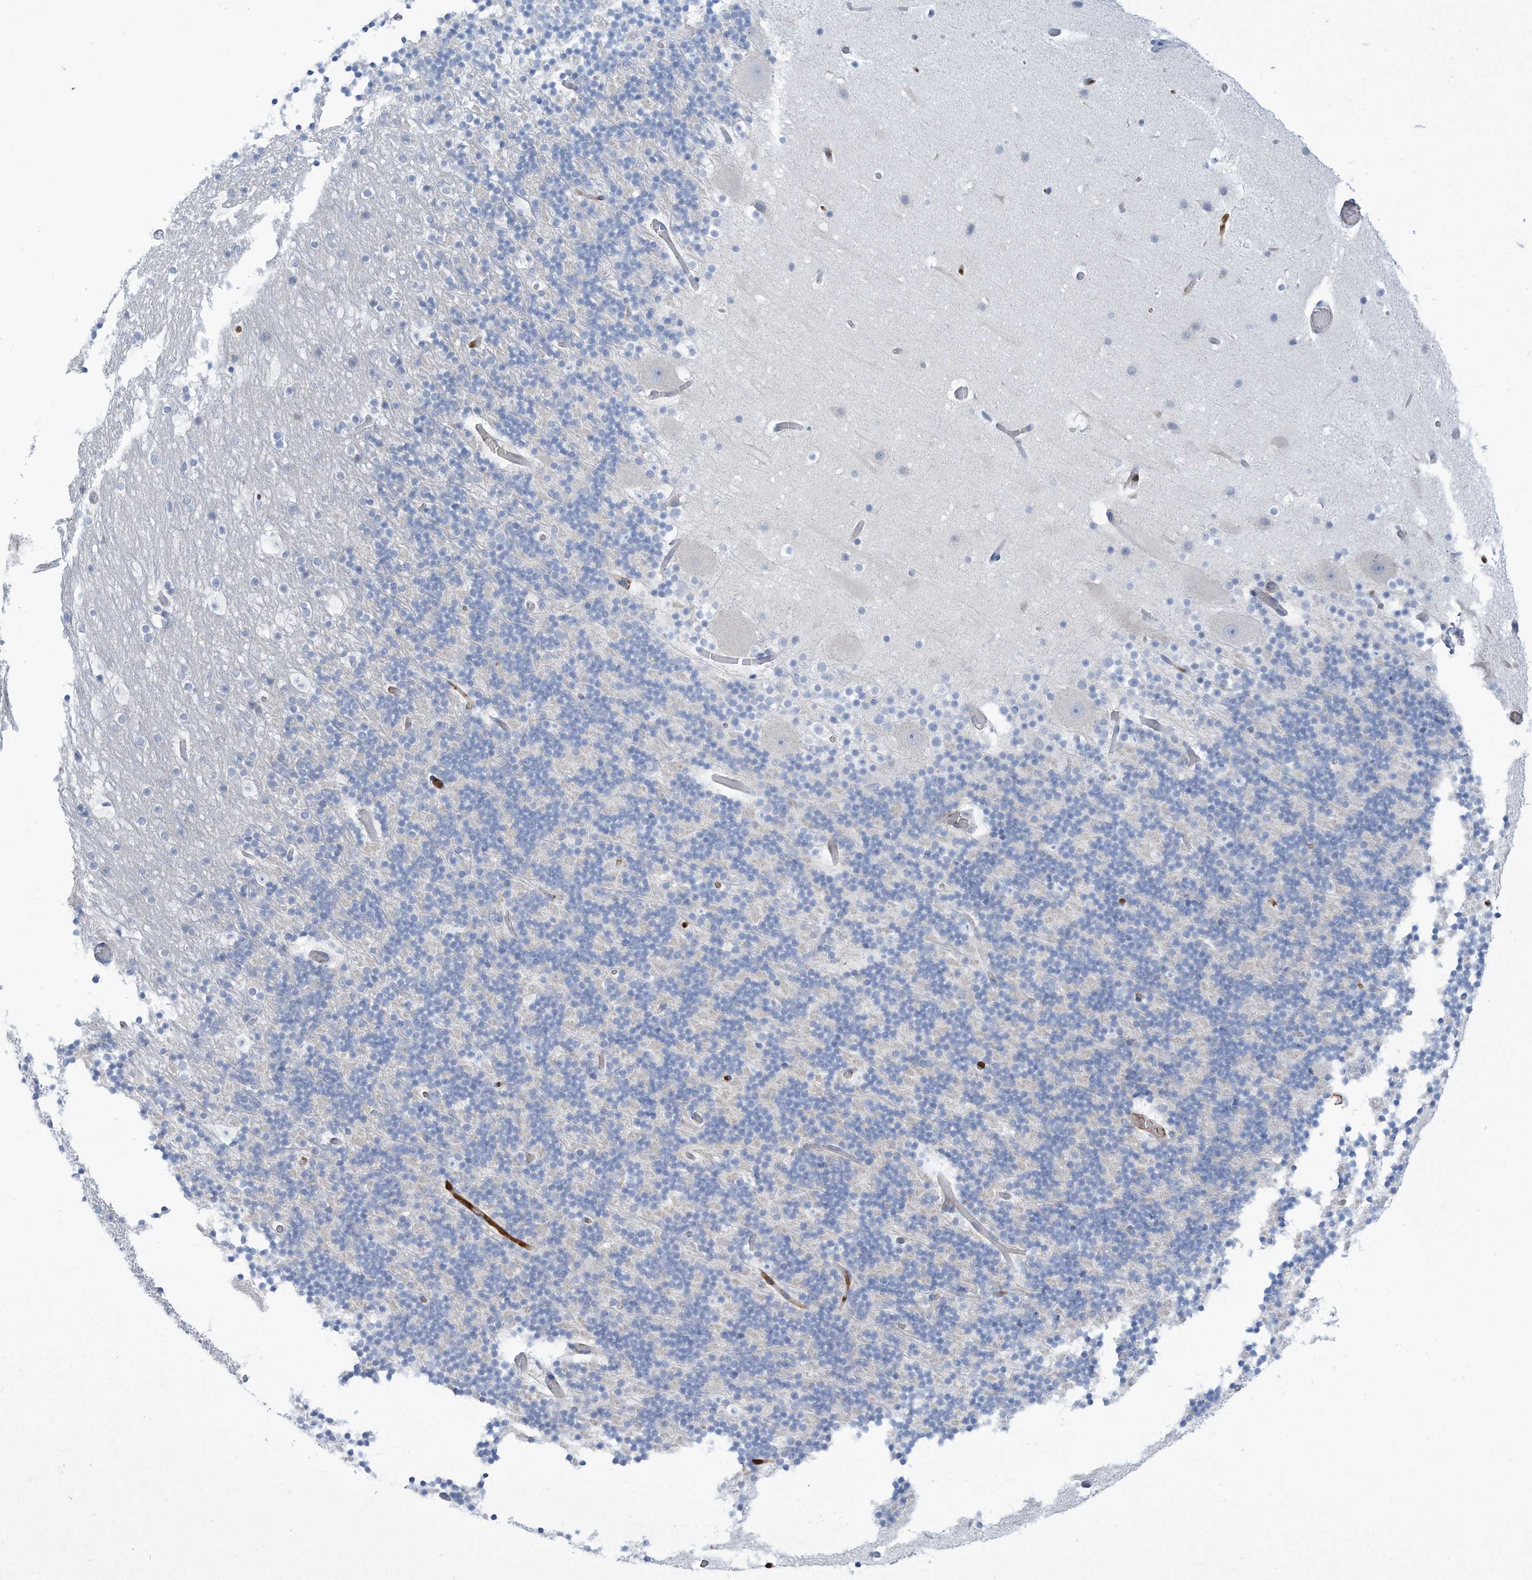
{"staining": {"intensity": "negative", "quantity": "none", "location": "none"}, "tissue": "cerebellum", "cell_type": "Cells in granular layer", "image_type": "normal", "snomed": [{"axis": "morphology", "description": "Normal tissue, NOS"}, {"axis": "topography", "description": "Cerebellum"}], "caption": "Immunohistochemistry image of benign cerebellum stained for a protein (brown), which displays no staining in cells in granular layer.", "gene": "HAS3", "patient": {"sex": "male", "age": 57}}